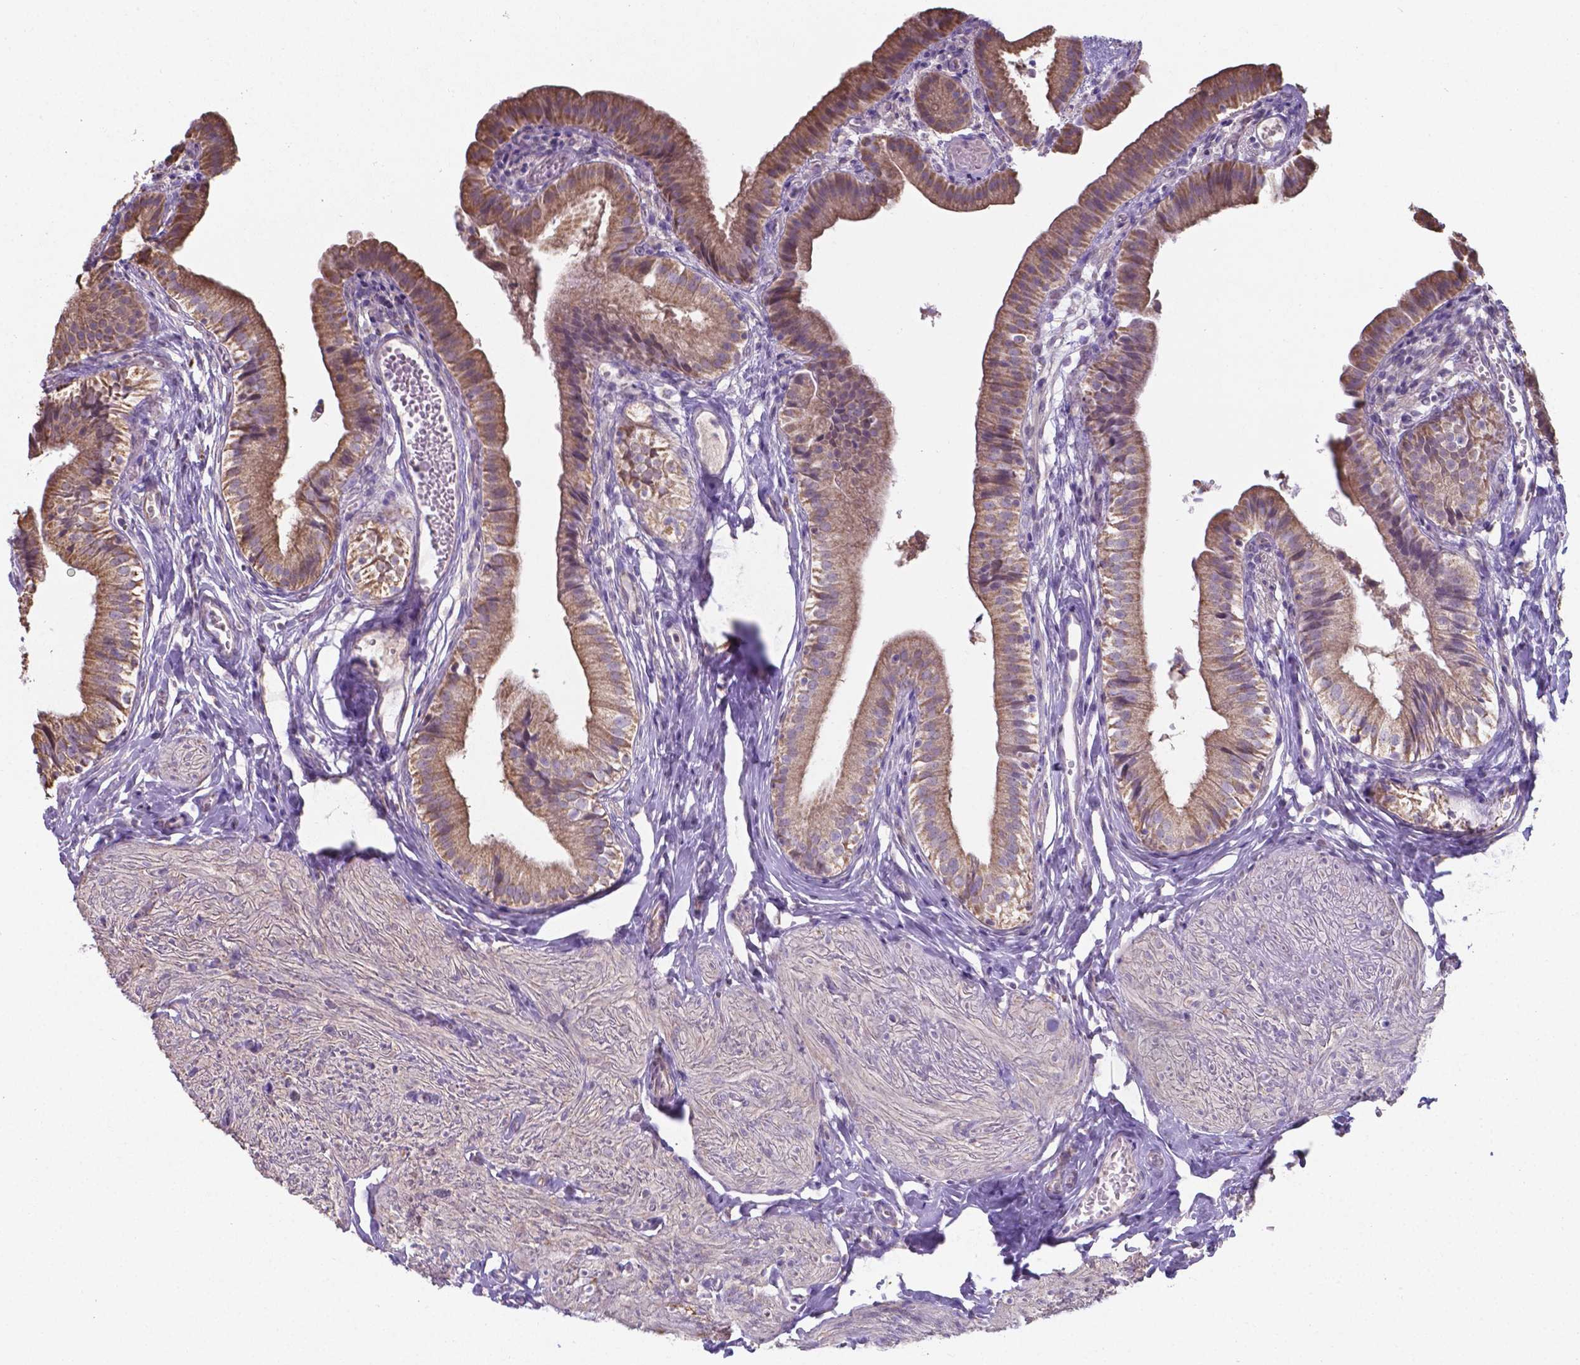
{"staining": {"intensity": "moderate", "quantity": ">75%", "location": "cytoplasmic/membranous"}, "tissue": "gallbladder", "cell_type": "Glandular cells", "image_type": "normal", "snomed": [{"axis": "morphology", "description": "Normal tissue, NOS"}, {"axis": "topography", "description": "Gallbladder"}, {"axis": "topography", "description": "Peripheral nerve tissue"}], "caption": "IHC micrograph of benign gallbladder stained for a protein (brown), which reveals medium levels of moderate cytoplasmic/membranous positivity in about >75% of glandular cells.", "gene": "FAM114A1", "patient": {"sex": "male", "age": 17}}